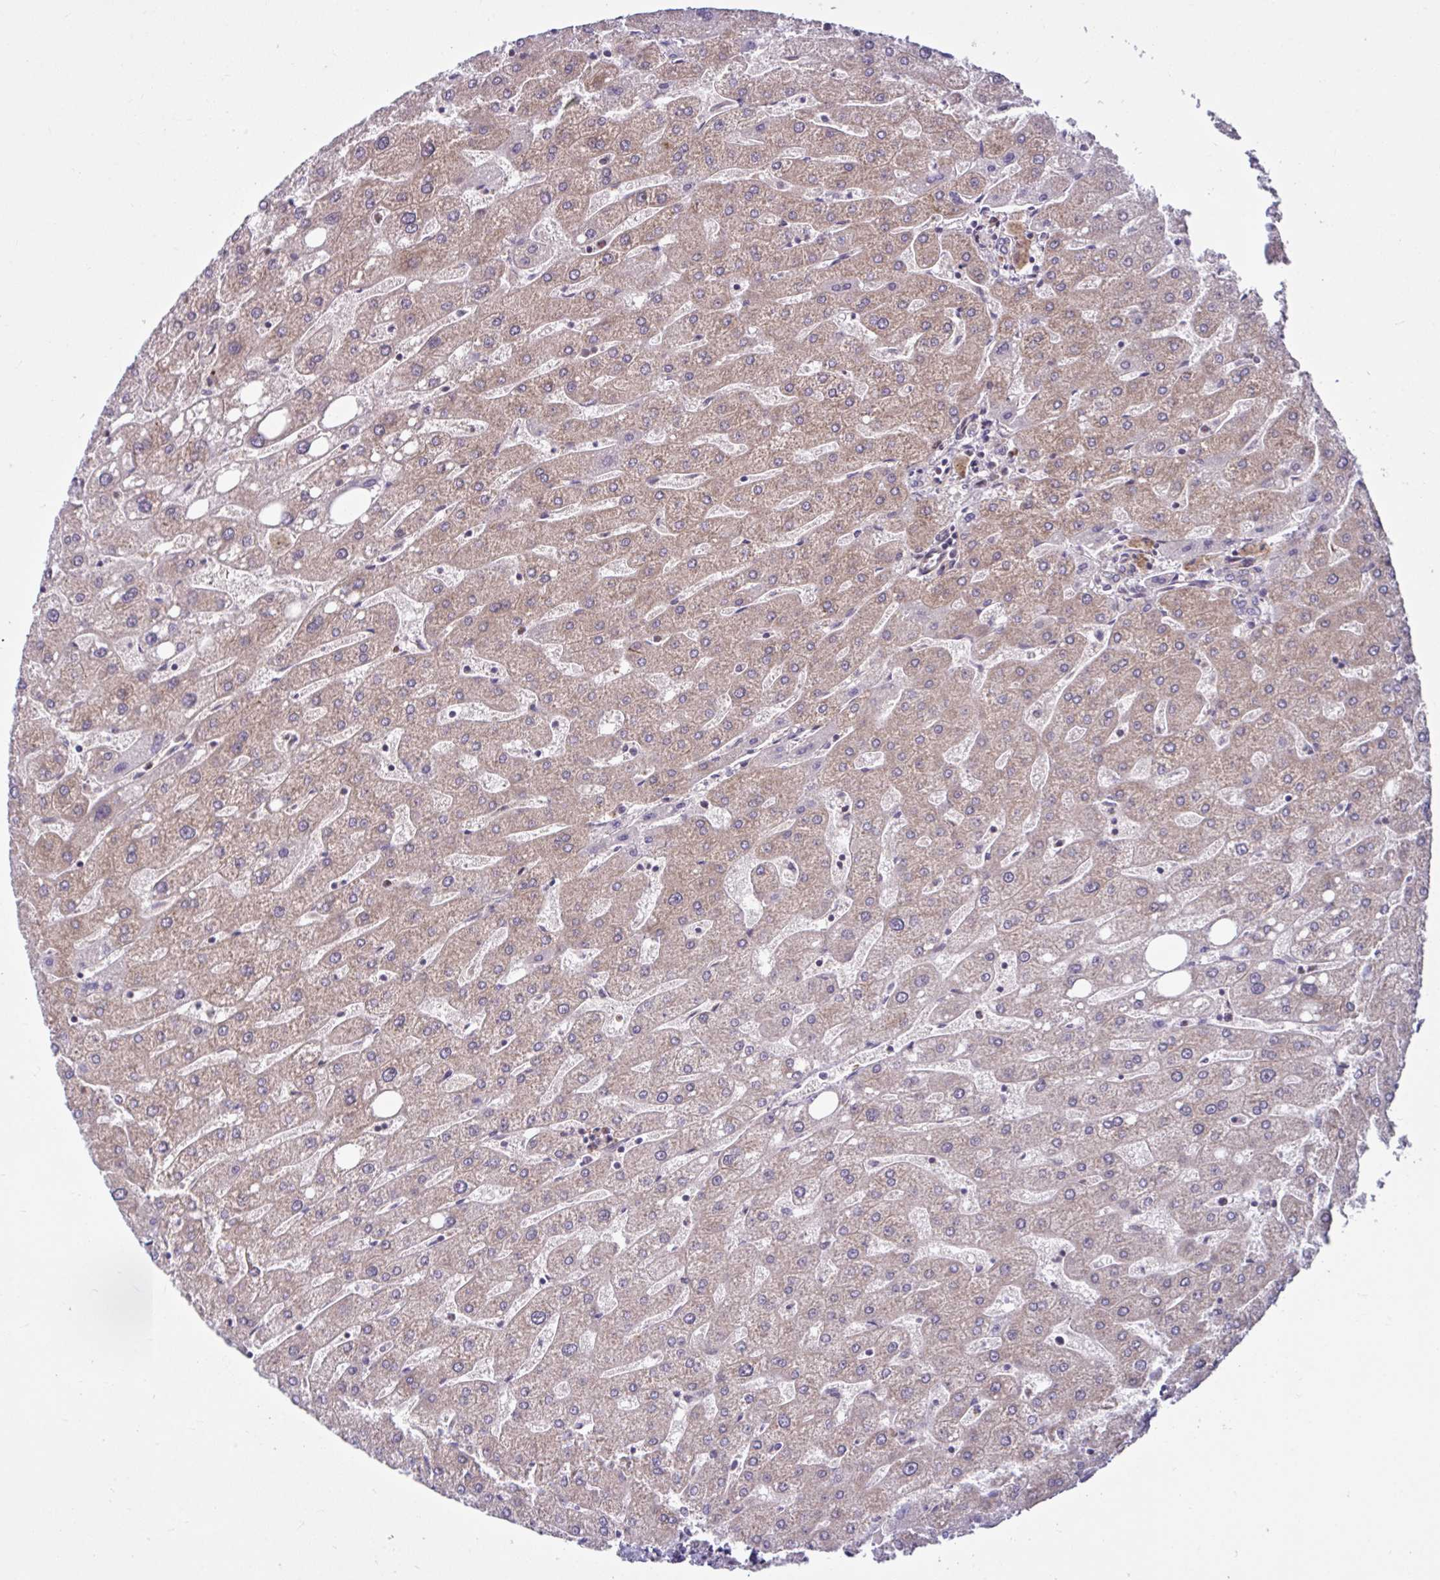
{"staining": {"intensity": "weak", "quantity": "25%-75%", "location": "cytoplasmic/membranous"}, "tissue": "liver", "cell_type": "Cholangiocytes", "image_type": "normal", "snomed": [{"axis": "morphology", "description": "Normal tissue, NOS"}, {"axis": "topography", "description": "Liver"}], "caption": "Immunohistochemical staining of unremarkable liver reveals low levels of weak cytoplasmic/membranous expression in approximately 25%-75% of cholangiocytes.", "gene": "NTPCR", "patient": {"sex": "male", "age": 67}}